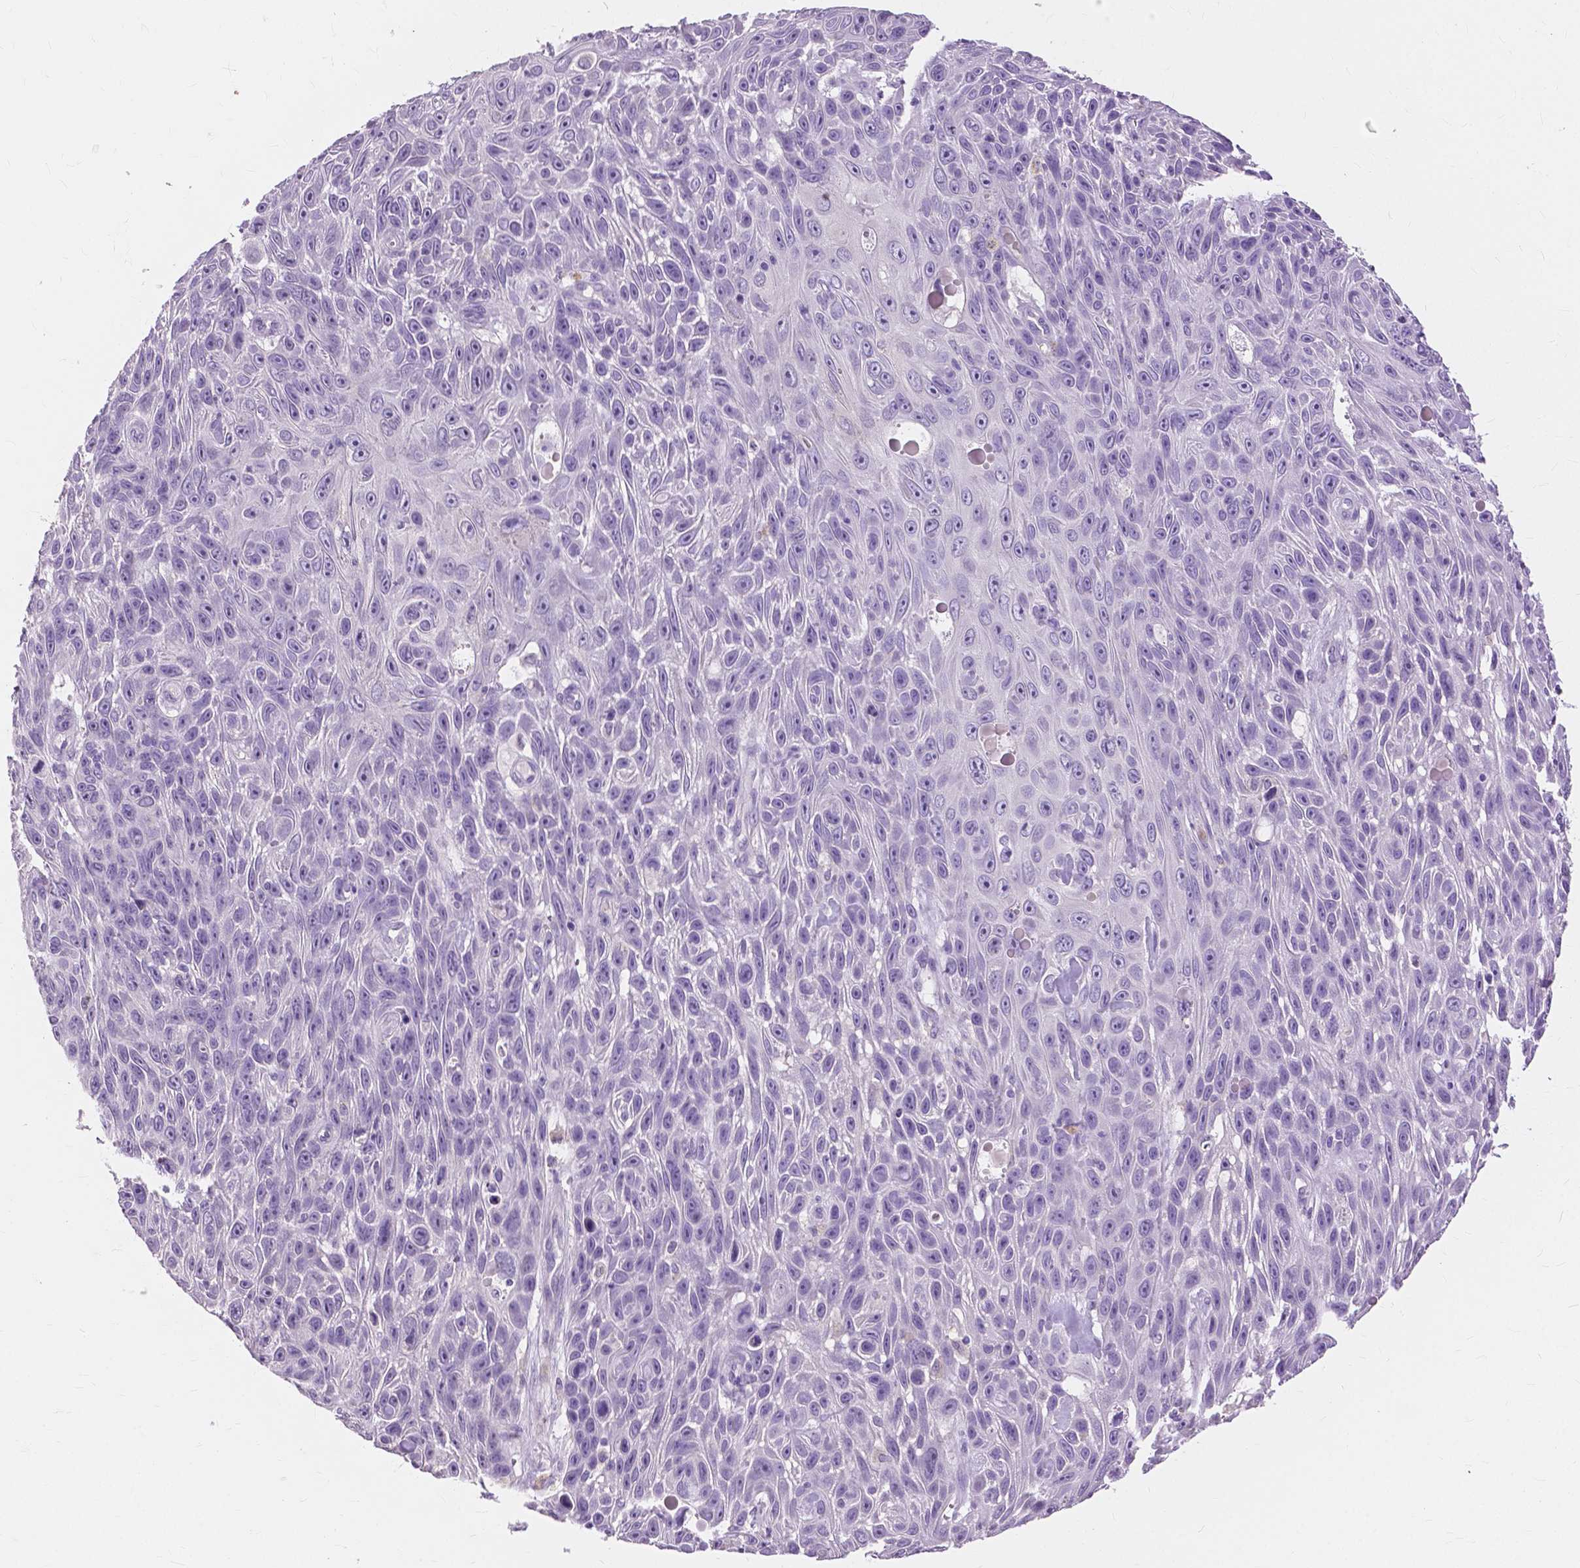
{"staining": {"intensity": "negative", "quantity": "none", "location": "none"}, "tissue": "skin cancer", "cell_type": "Tumor cells", "image_type": "cancer", "snomed": [{"axis": "morphology", "description": "Squamous cell carcinoma, NOS"}, {"axis": "topography", "description": "Skin"}], "caption": "Tumor cells show no significant protein staining in skin squamous cell carcinoma. (DAB (3,3'-diaminobenzidine) IHC with hematoxylin counter stain).", "gene": "CXCR2", "patient": {"sex": "male", "age": 82}}